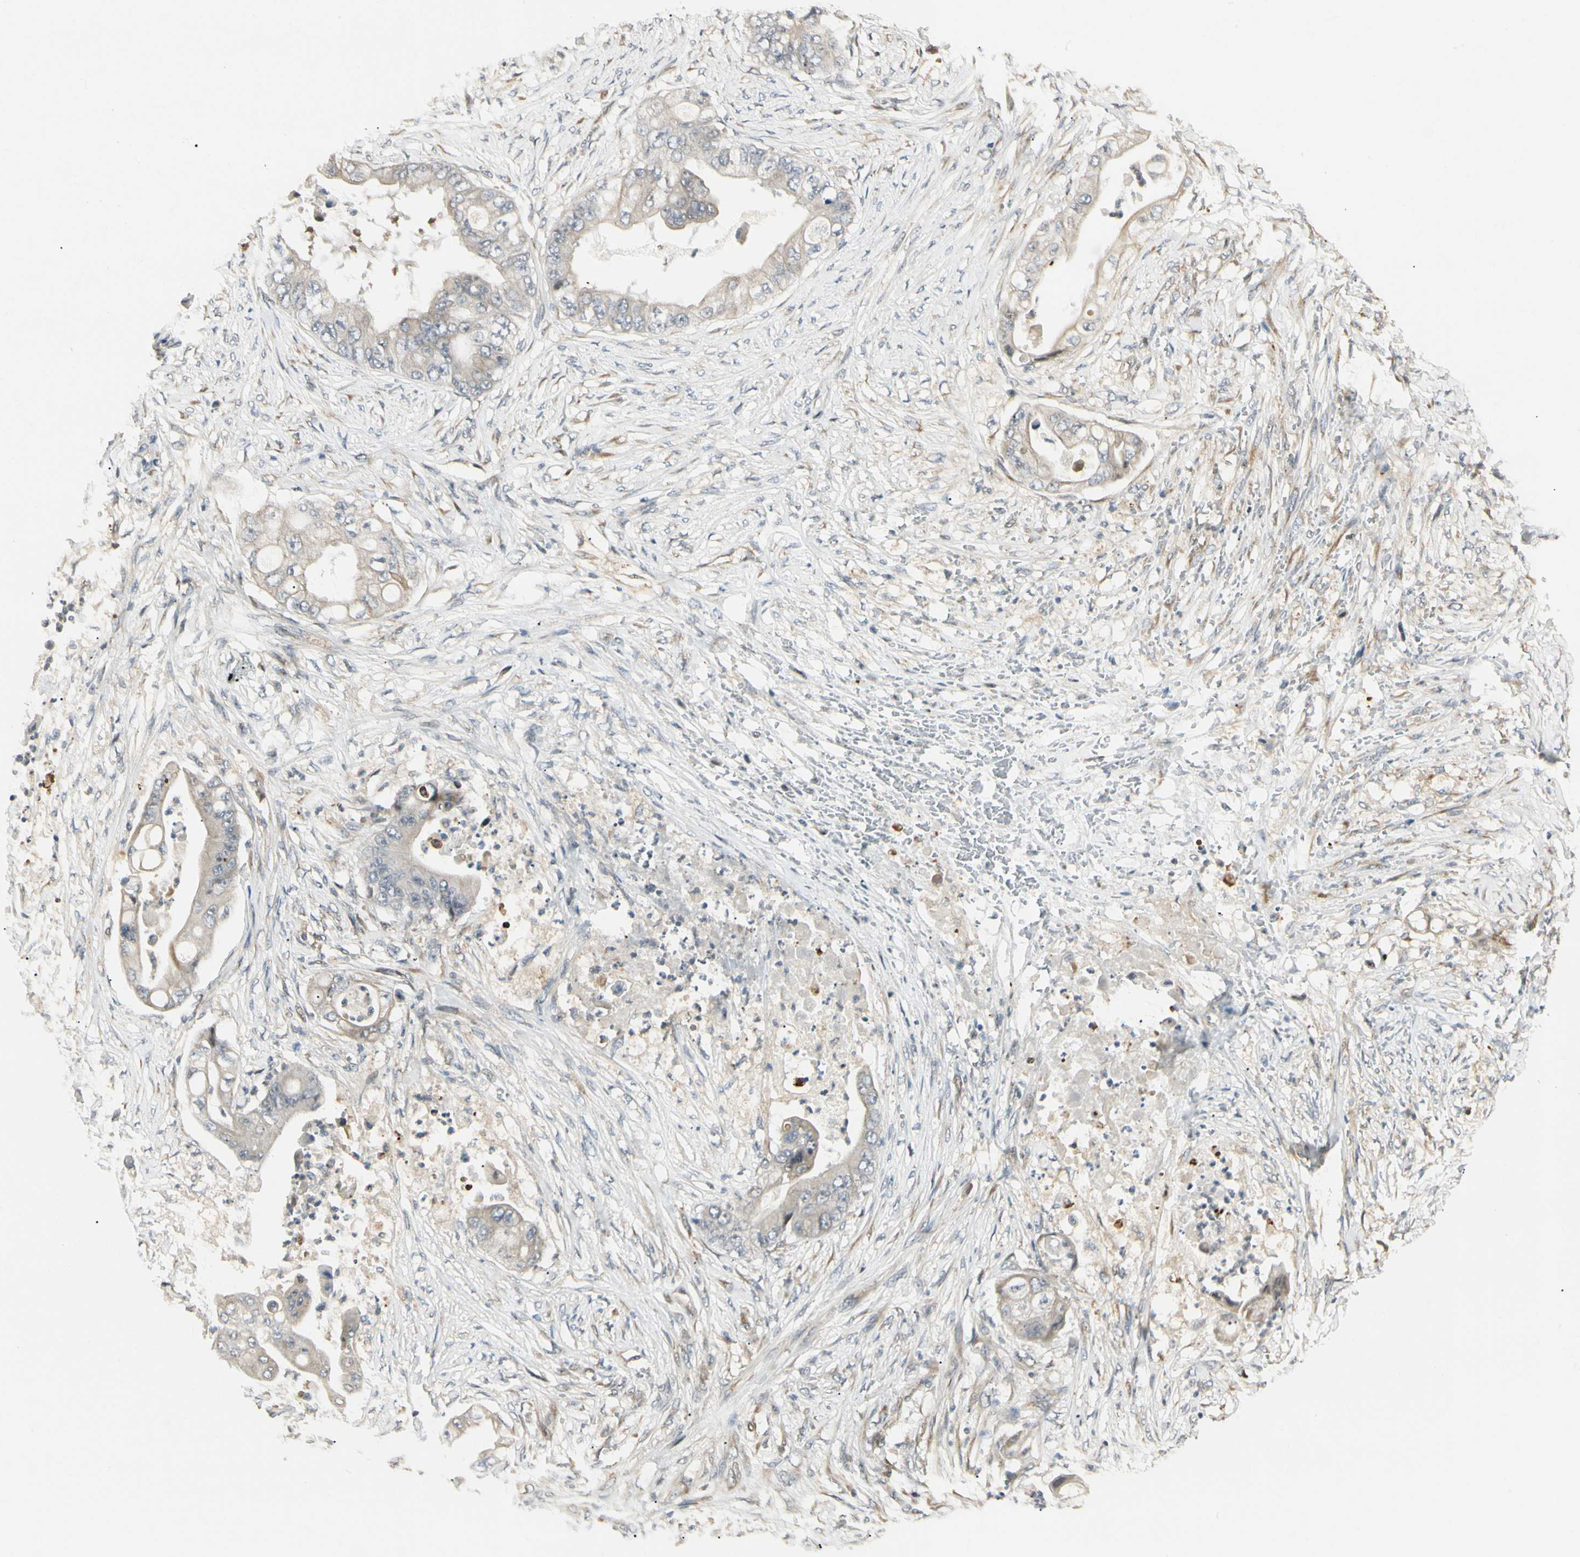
{"staining": {"intensity": "negative", "quantity": "none", "location": "none"}, "tissue": "stomach cancer", "cell_type": "Tumor cells", "image_type": "cancer", "snomed": [{"axis": "morphology", "description": "Adenocarcinoma, NOS"}, {"axis": "topography", "description": "Stomach"}], "caption": "An IHC photomicrograph of stomach cancer is shown. There is no staining in tumor cells of stomach cancer.", "gene": "FNDC3B", "patient": {"sex": "female", "age": 73}}